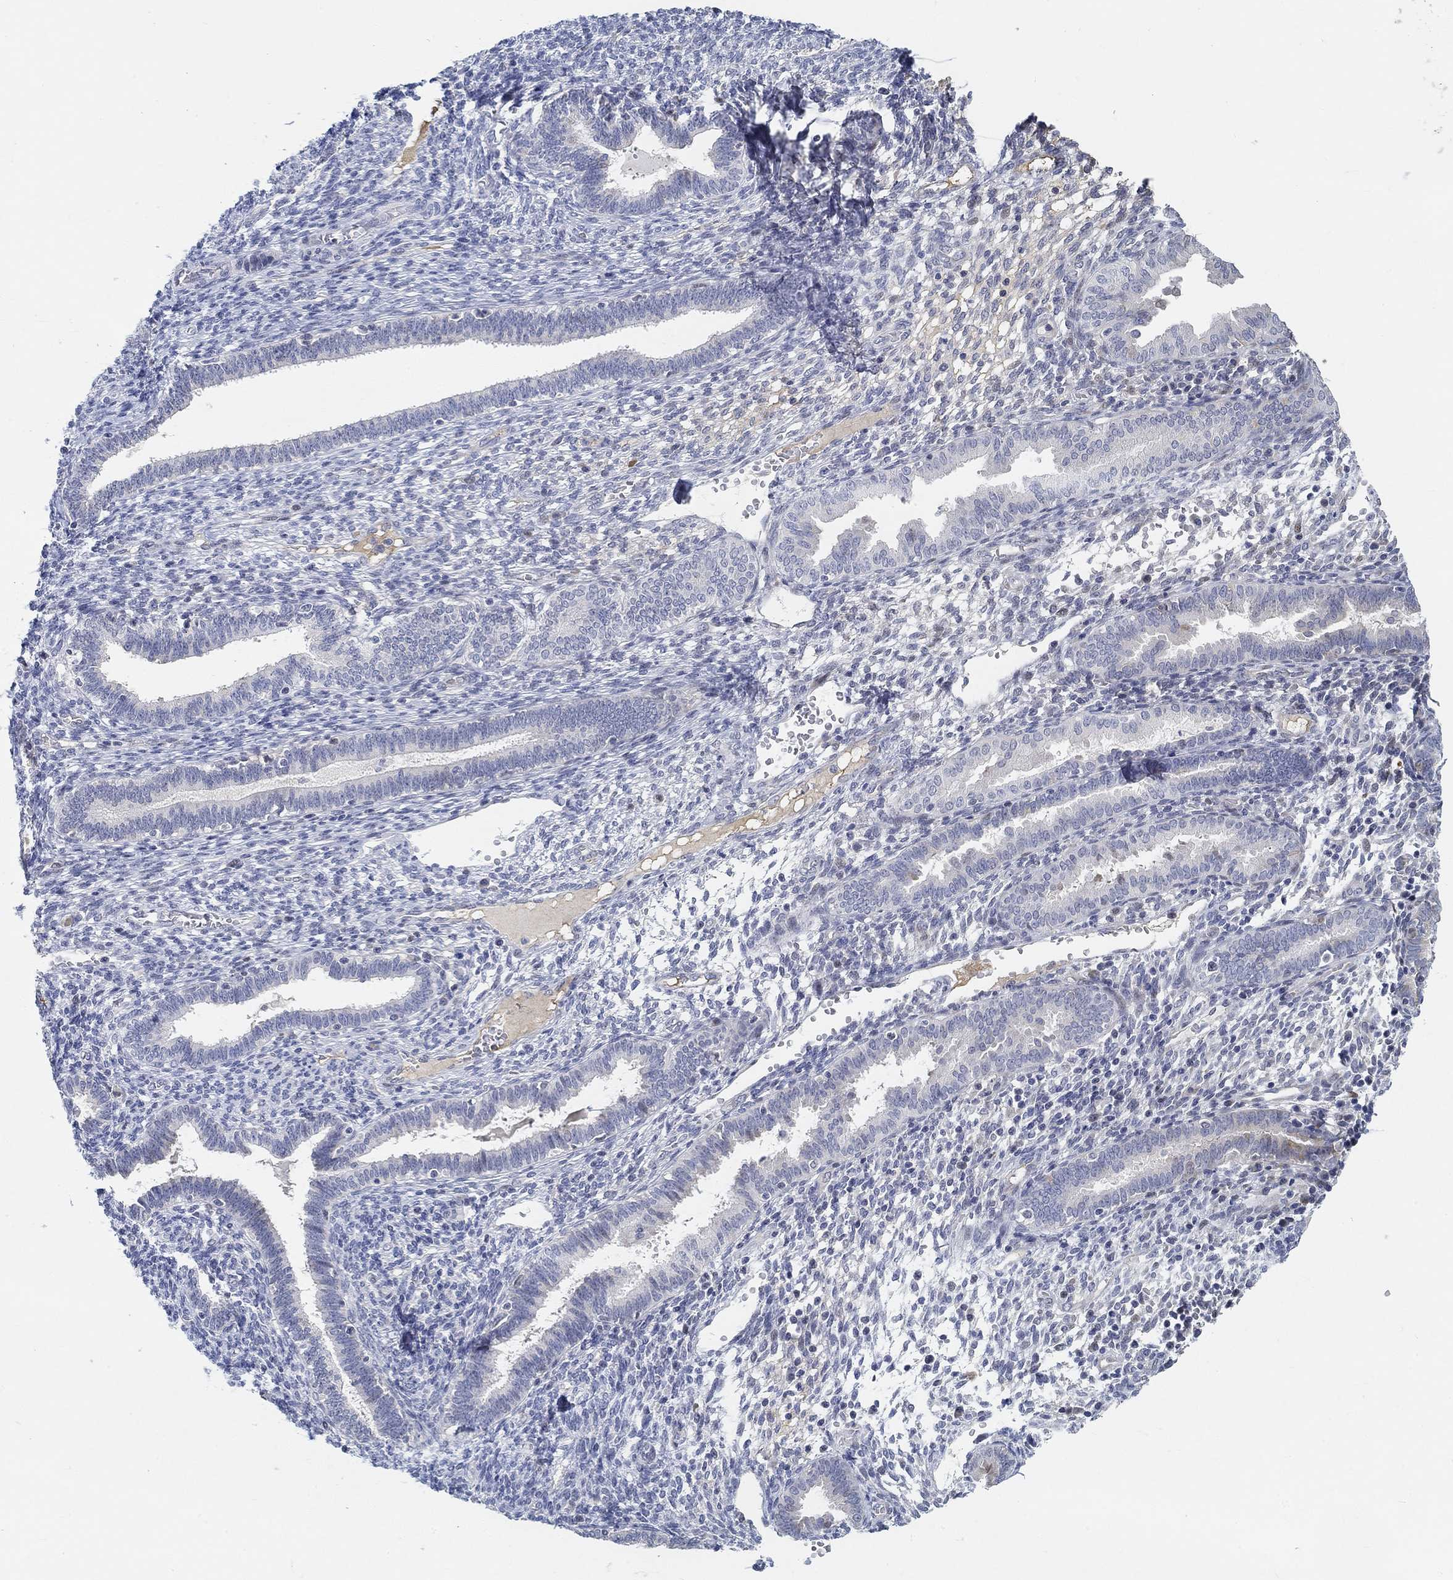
{"staining": {"intensity": "negative", "quantity": "none", "location": "none"}, "tissue": "endometrium", "cell_type": "Cells in endometrial stroma", "image_type": "normal", "snomed": [{"axis": "morphology", "description": "Normal tissue, NOS"}, {"axis": "topography", "description": "Endometrium"}], "caption": "The IHC photomicrograph has no significant positivity in cells in endometrial stroma of endometrium.", "gene": "SNTG2", "patient": {"sex": "female", "age": 42}}